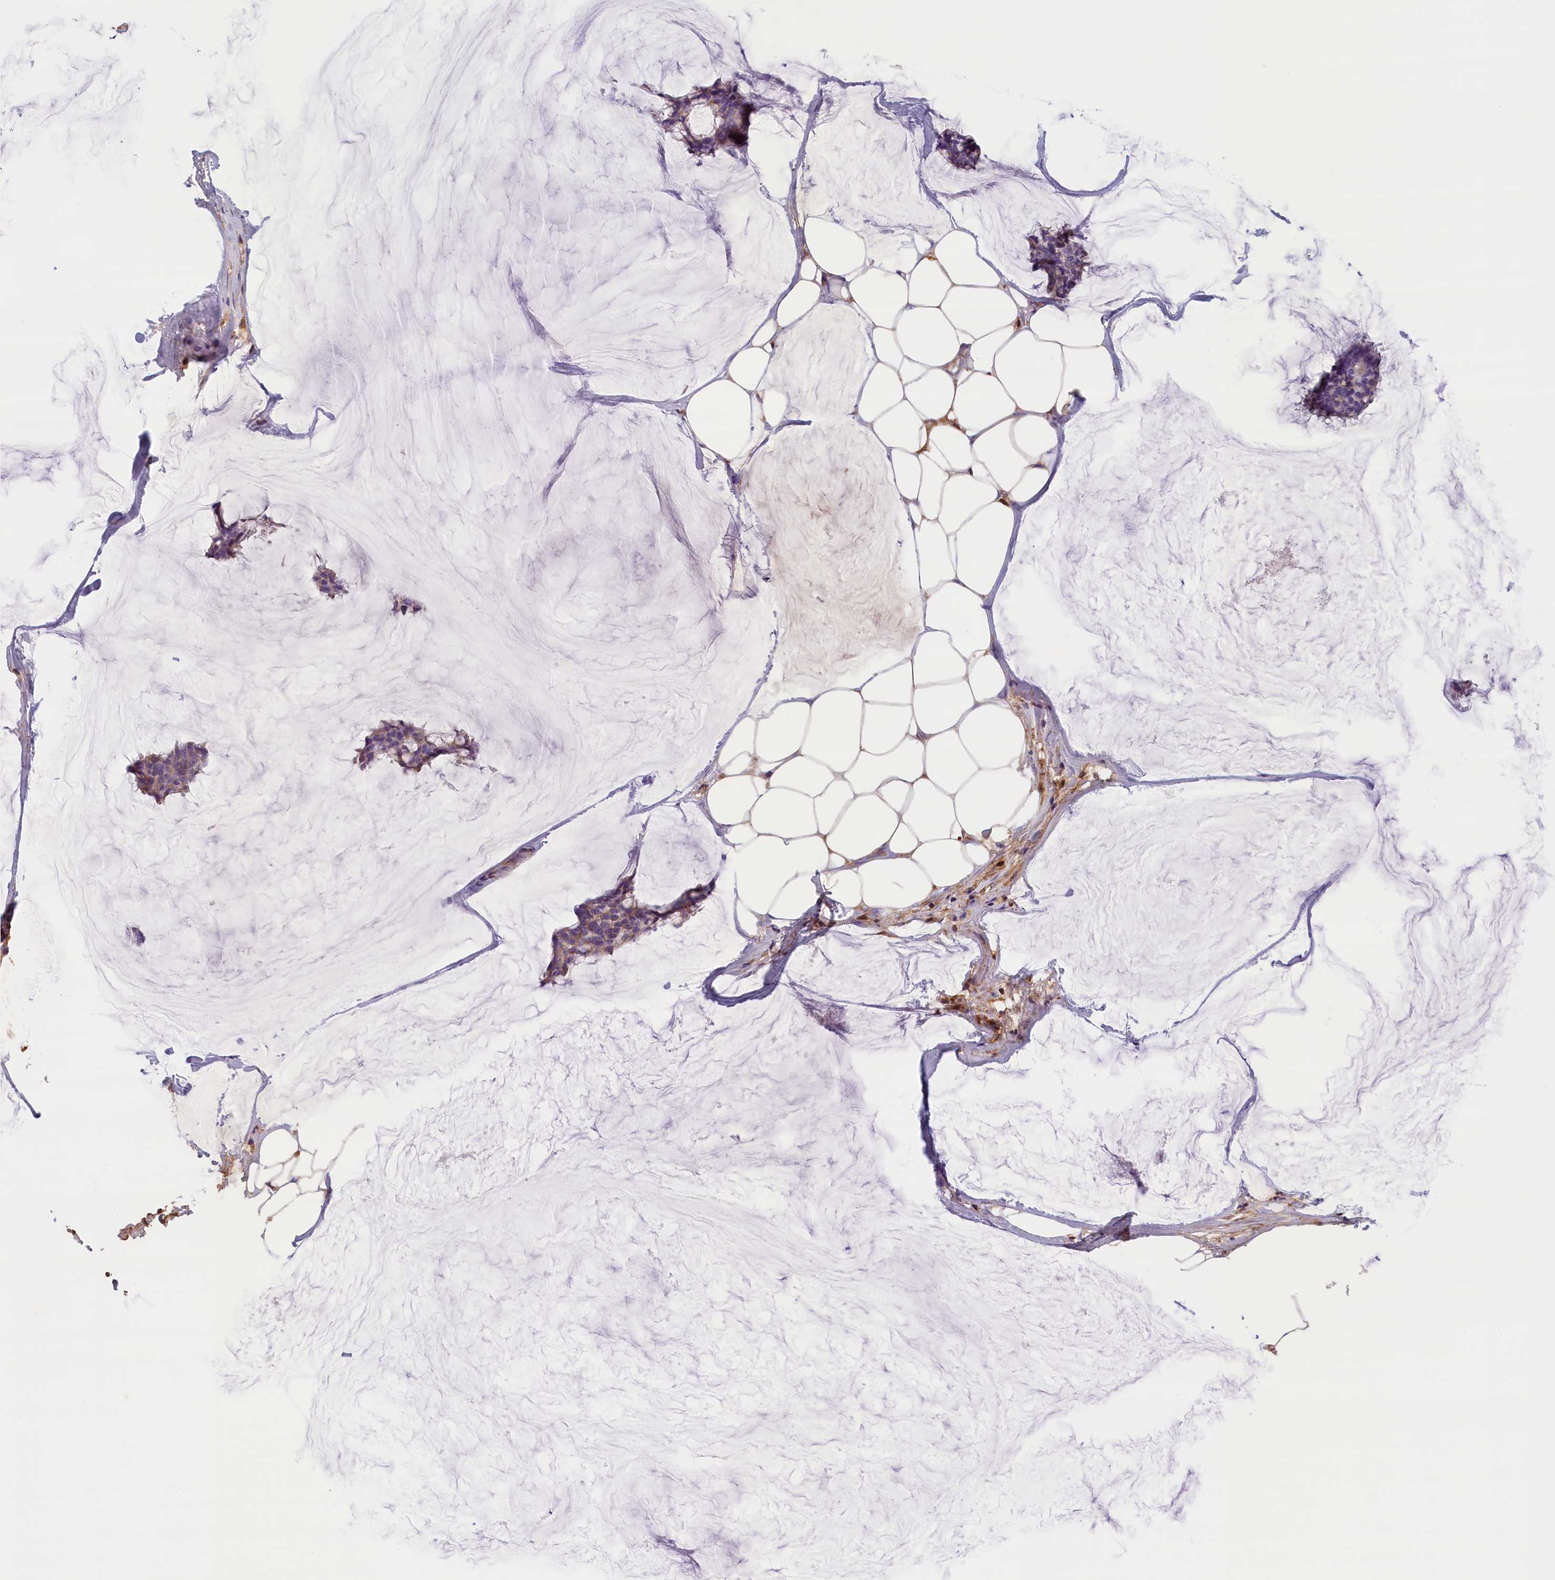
{"staining": {"intensity": "weak", "quantity": "<25%", "location": "cytoplasmic/membranous"}, "tissue": "breast cancer", "cell_type": "Tumor cells", "image_type": "cancer", "snomed": [{"axis": "morphology", "description": "Duct carcinoma"}, {"axis": "topography", "description": "Breast"}], "caption": "Immunohistochemical staining of breast cancer (intraductal carcinoma) exhibits no significant positivity in tumor cells. Nuclei are stained in blue.", "gene": "BCL2L13", "patient": {"sex": "female", "age": 93}}